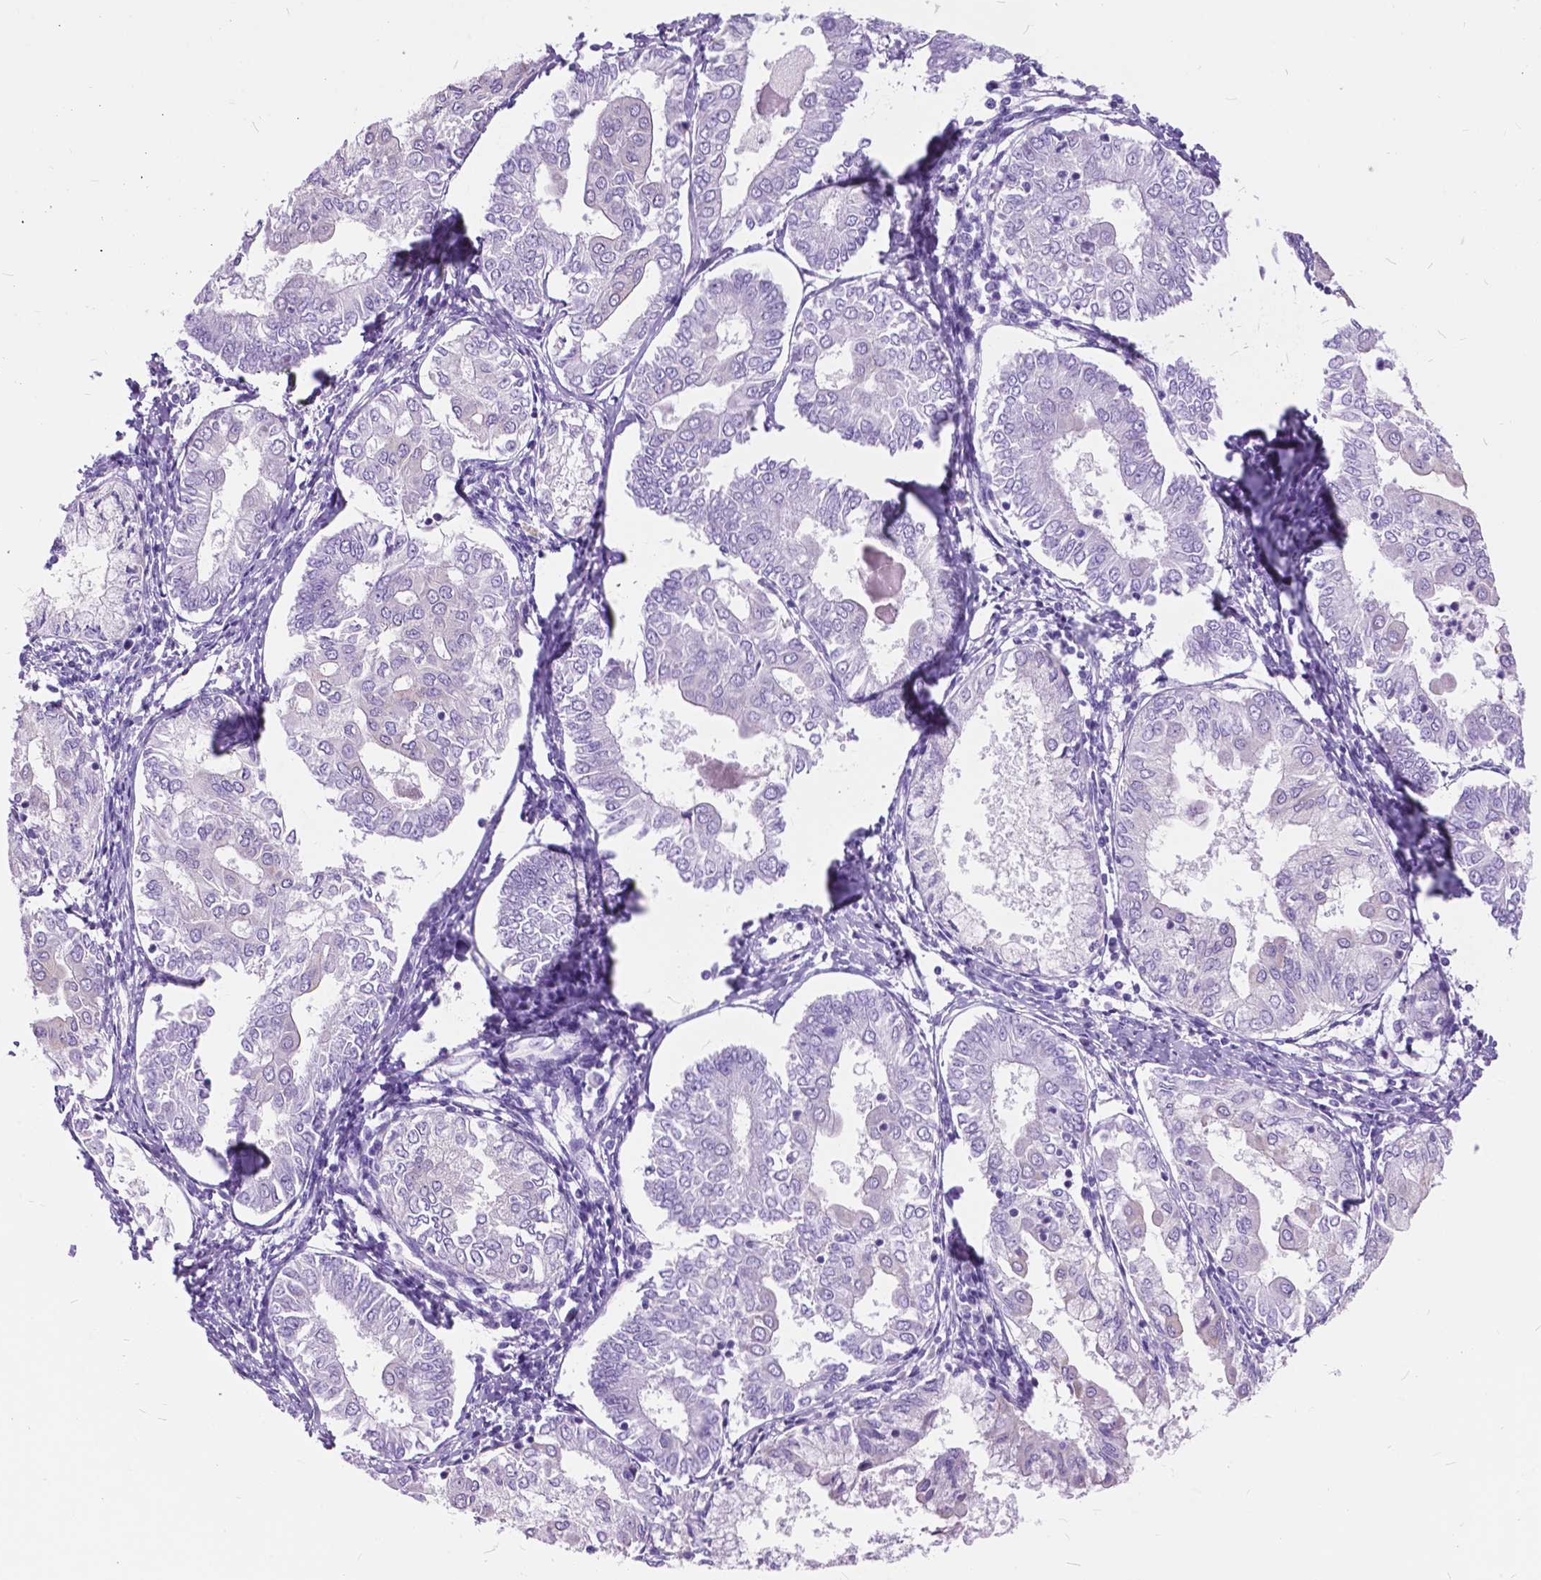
{"staining": {"intensity": "negative", "quantity": "none", "location": "none"}, "tissue": "endometrial cancer", "cell_type": "Tumor cells", "image_type": "cancer", "snomed": [{"axis": "morphology", "description": "Adenocarcinoma, NOS"}, {"axis": "topography", "description": "Endometrium"}], "caption": "The histopathology image shows no significant expression in tumor cells of endometrial cancer.", "gene": "BSND", "patient": {"sex": "female", "age": 68}}